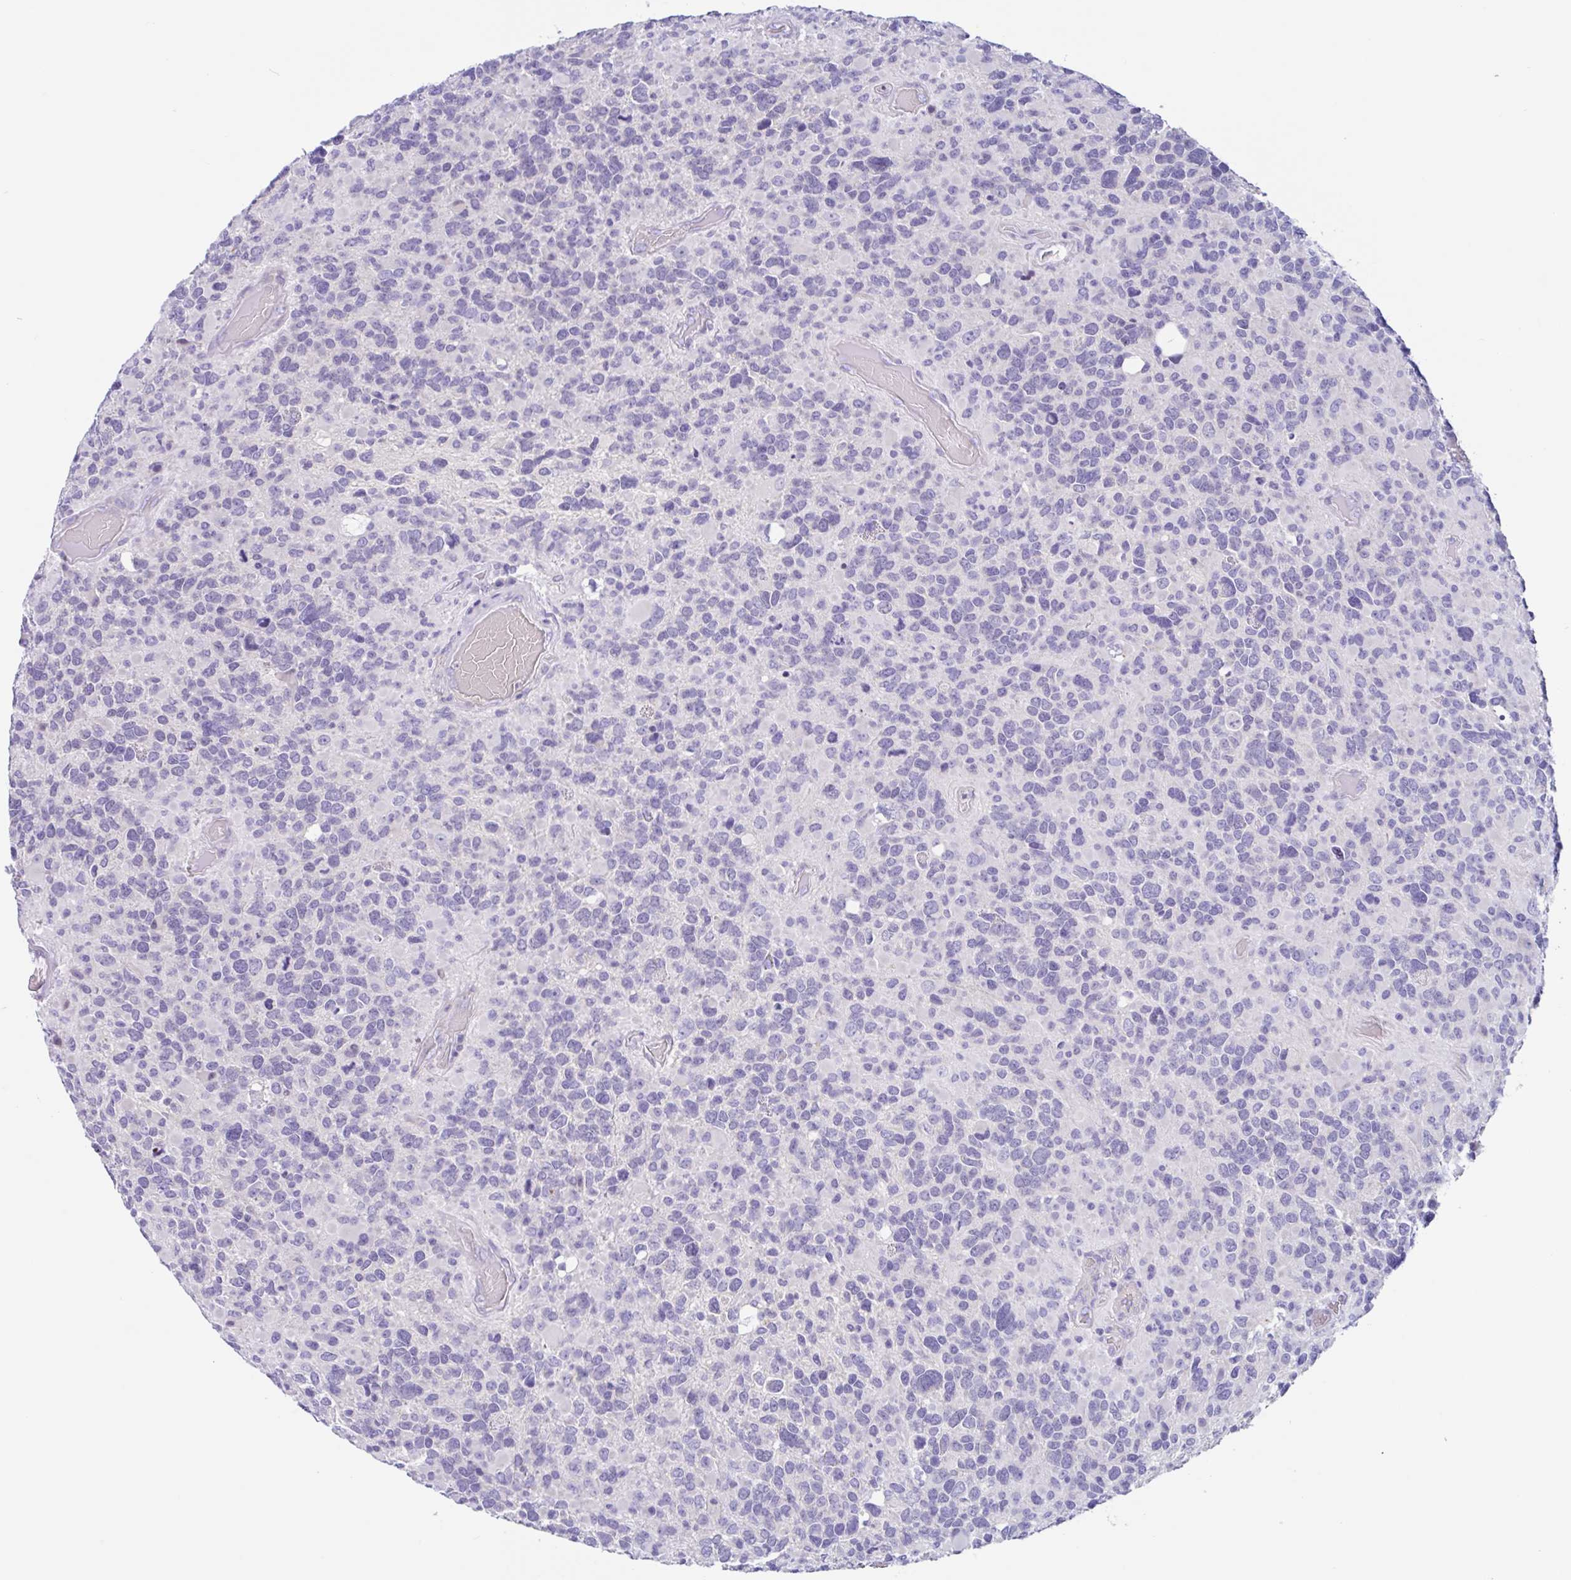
{"staining": {"intensity": "negative", "quantity": "none", "location": "none"}, "tissue": "glioma", "cell_type": "Tumor cells", "image_type": "cancer", "snomed": [{"axis": "morphology", "description": "Glioma, malignant, High grade"}, {"axis": "topography", "description": "Brain"}], "caption": "Glioma stained for a protein using immunohistochemistry demonstrates no positivity tumor cells.", "gene": "OR6N2", "patient": {"sex": "female", "age": 40}}